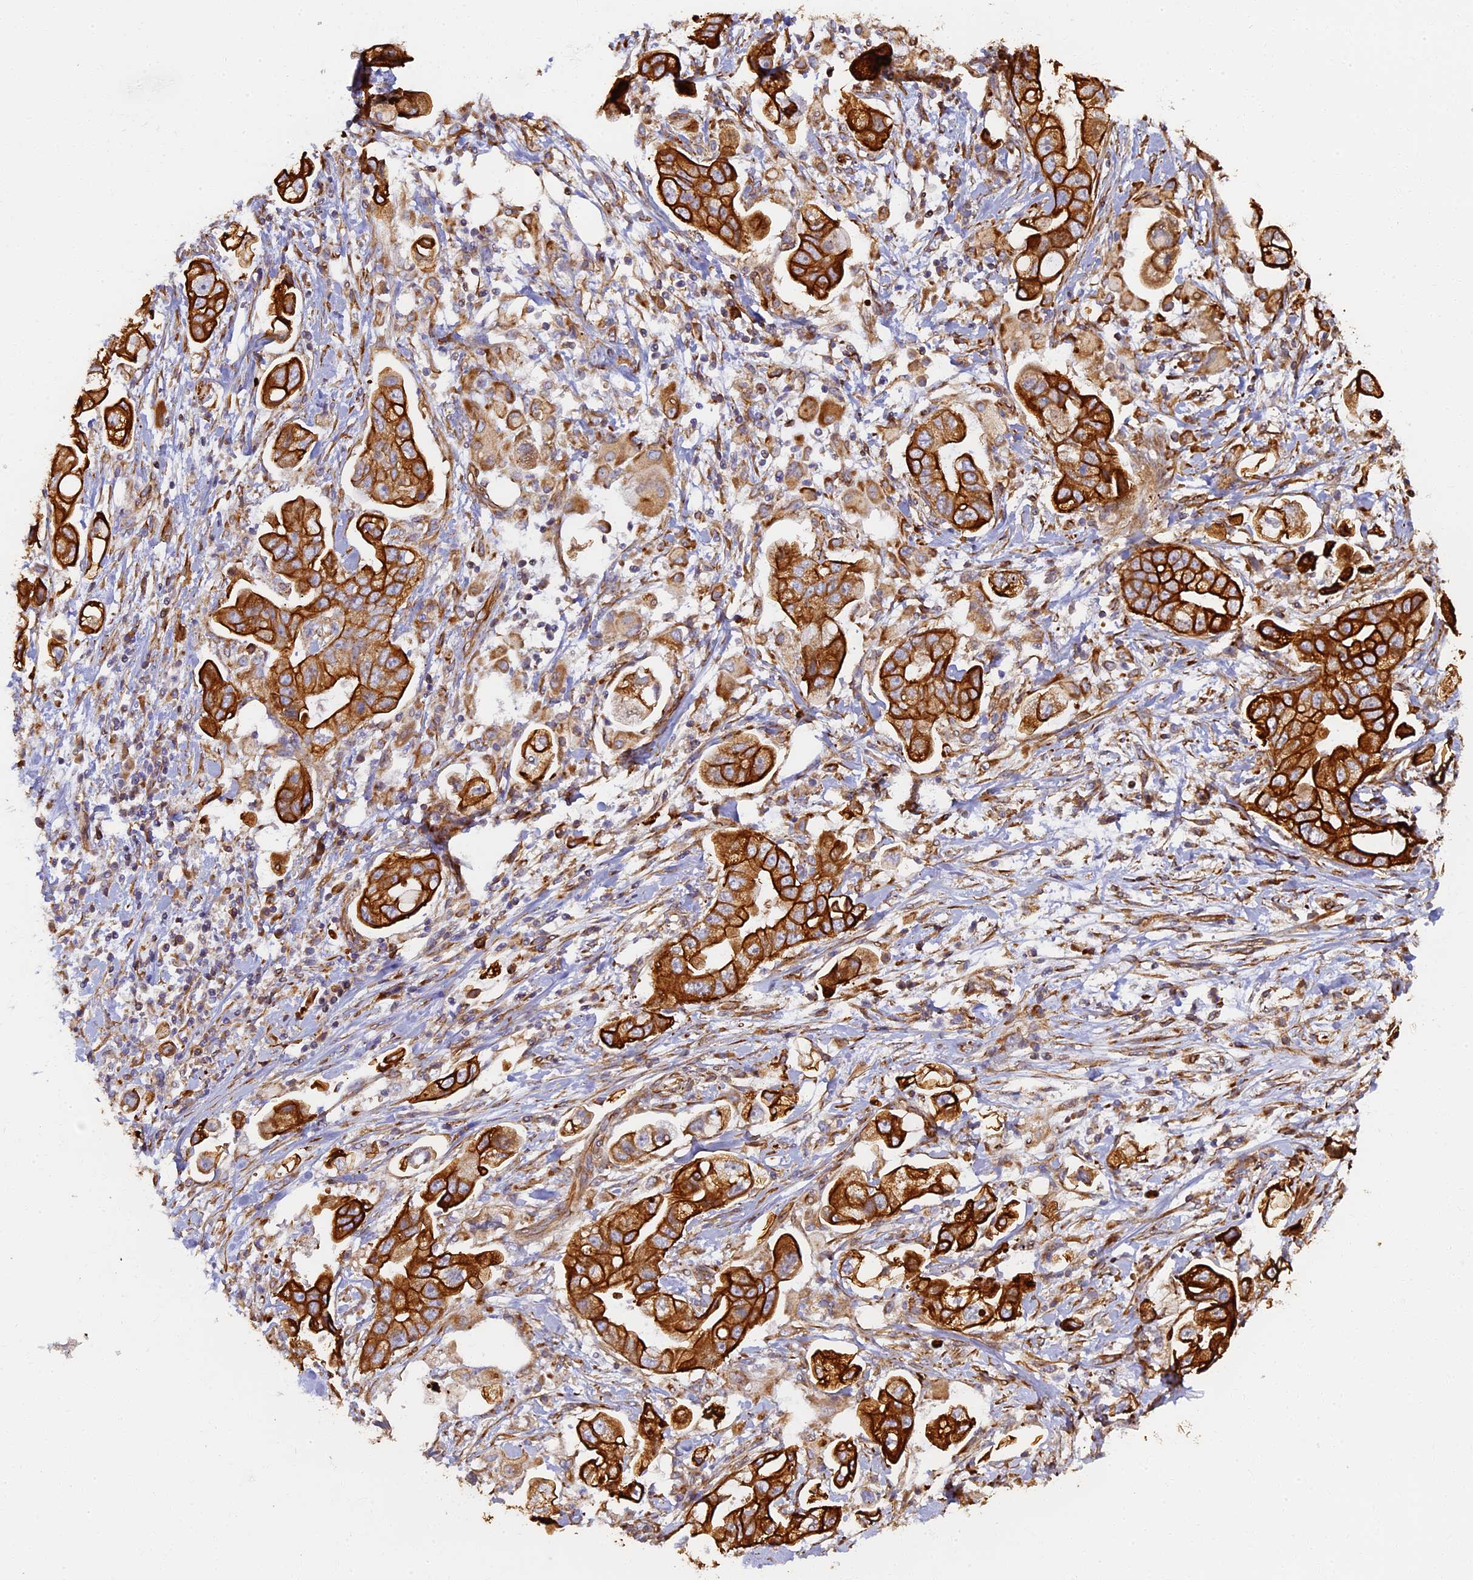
{"staining": {"intensity": "strong", "quantity": ">75%", "location": "cytoplasmic/membranous"}, "tissue": "stomach cancer", "cell_type": "Tumor cells", "image_type": "cancer", "snomed": [{"axis": "morphology", "description": "Adenocarcinoma, NOS"}, {"axis": "topography", "description": "Stomach"}], "caption": "Protein analysis of stomach adenocarcinoma tissue reveals strong cytoplasmic/membranous staining in about >75% of tumor cells.", "gene": "LRRC57", "patient": {"sex": "male", "age": 62}}